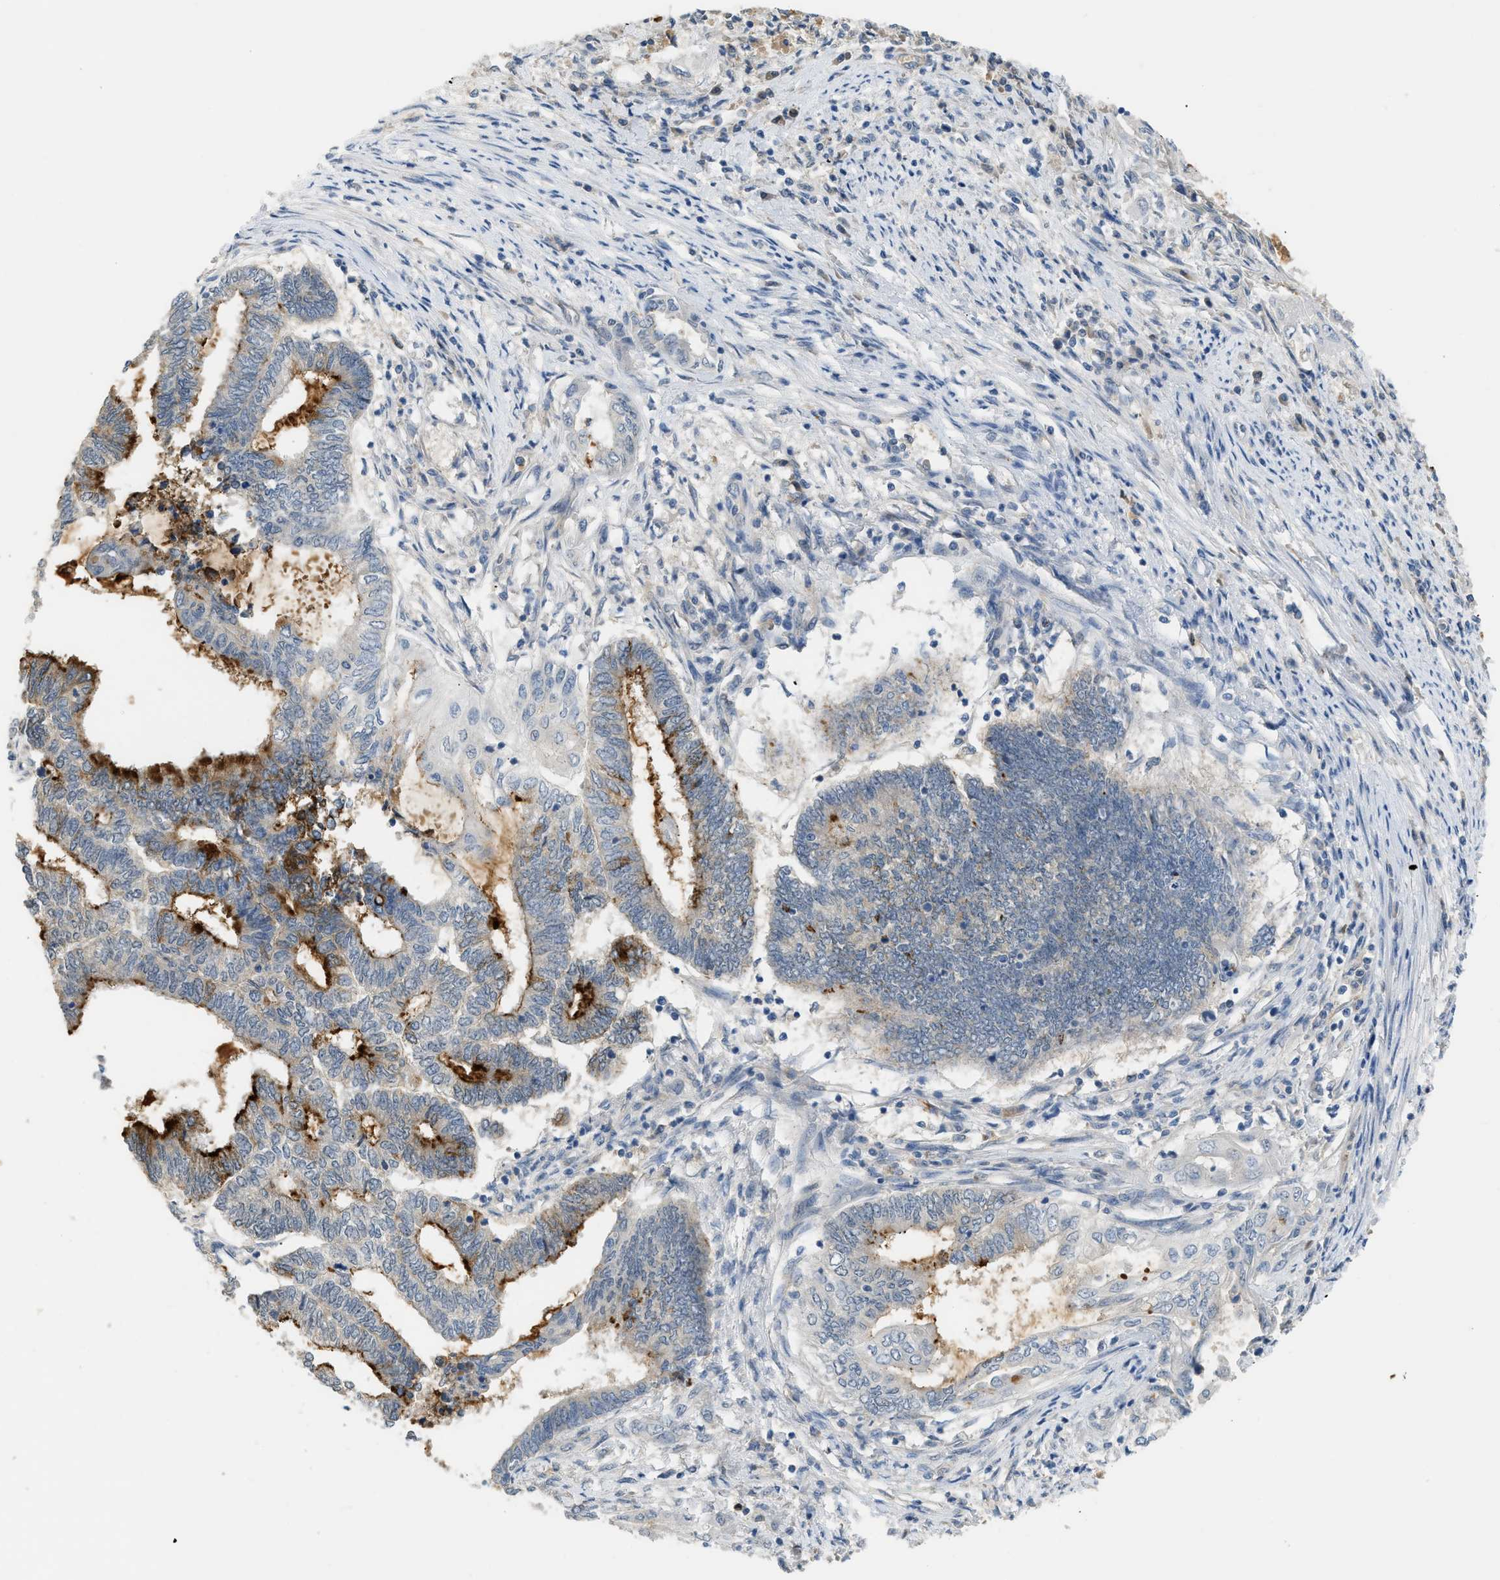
{"staining": {"intensity": "strong", "quantity": "25%-75%", "location": "cytoplasmic/membranous"}, "tissue": "endometrial cancer", "cell_type": "Tumor cells", "image_type": "cancer", "snomed": [{"axis": "morphology", "description": "Adenocarcinoma, NOS"}, {"axis": "topography", "description": "Uterus"}, {"axis": "topography", "description": "Endometrium"}], "caption": "A micrograph showing strong cytoplasmic/membranous staining in approximately 25%-75% of tumor cells in endometrial cancer (adenocarcinoma), as visualized by brown immunohistochemical staining.", "gene": "RHBDF2", "patient": {"sex": "female", "age": 70}}